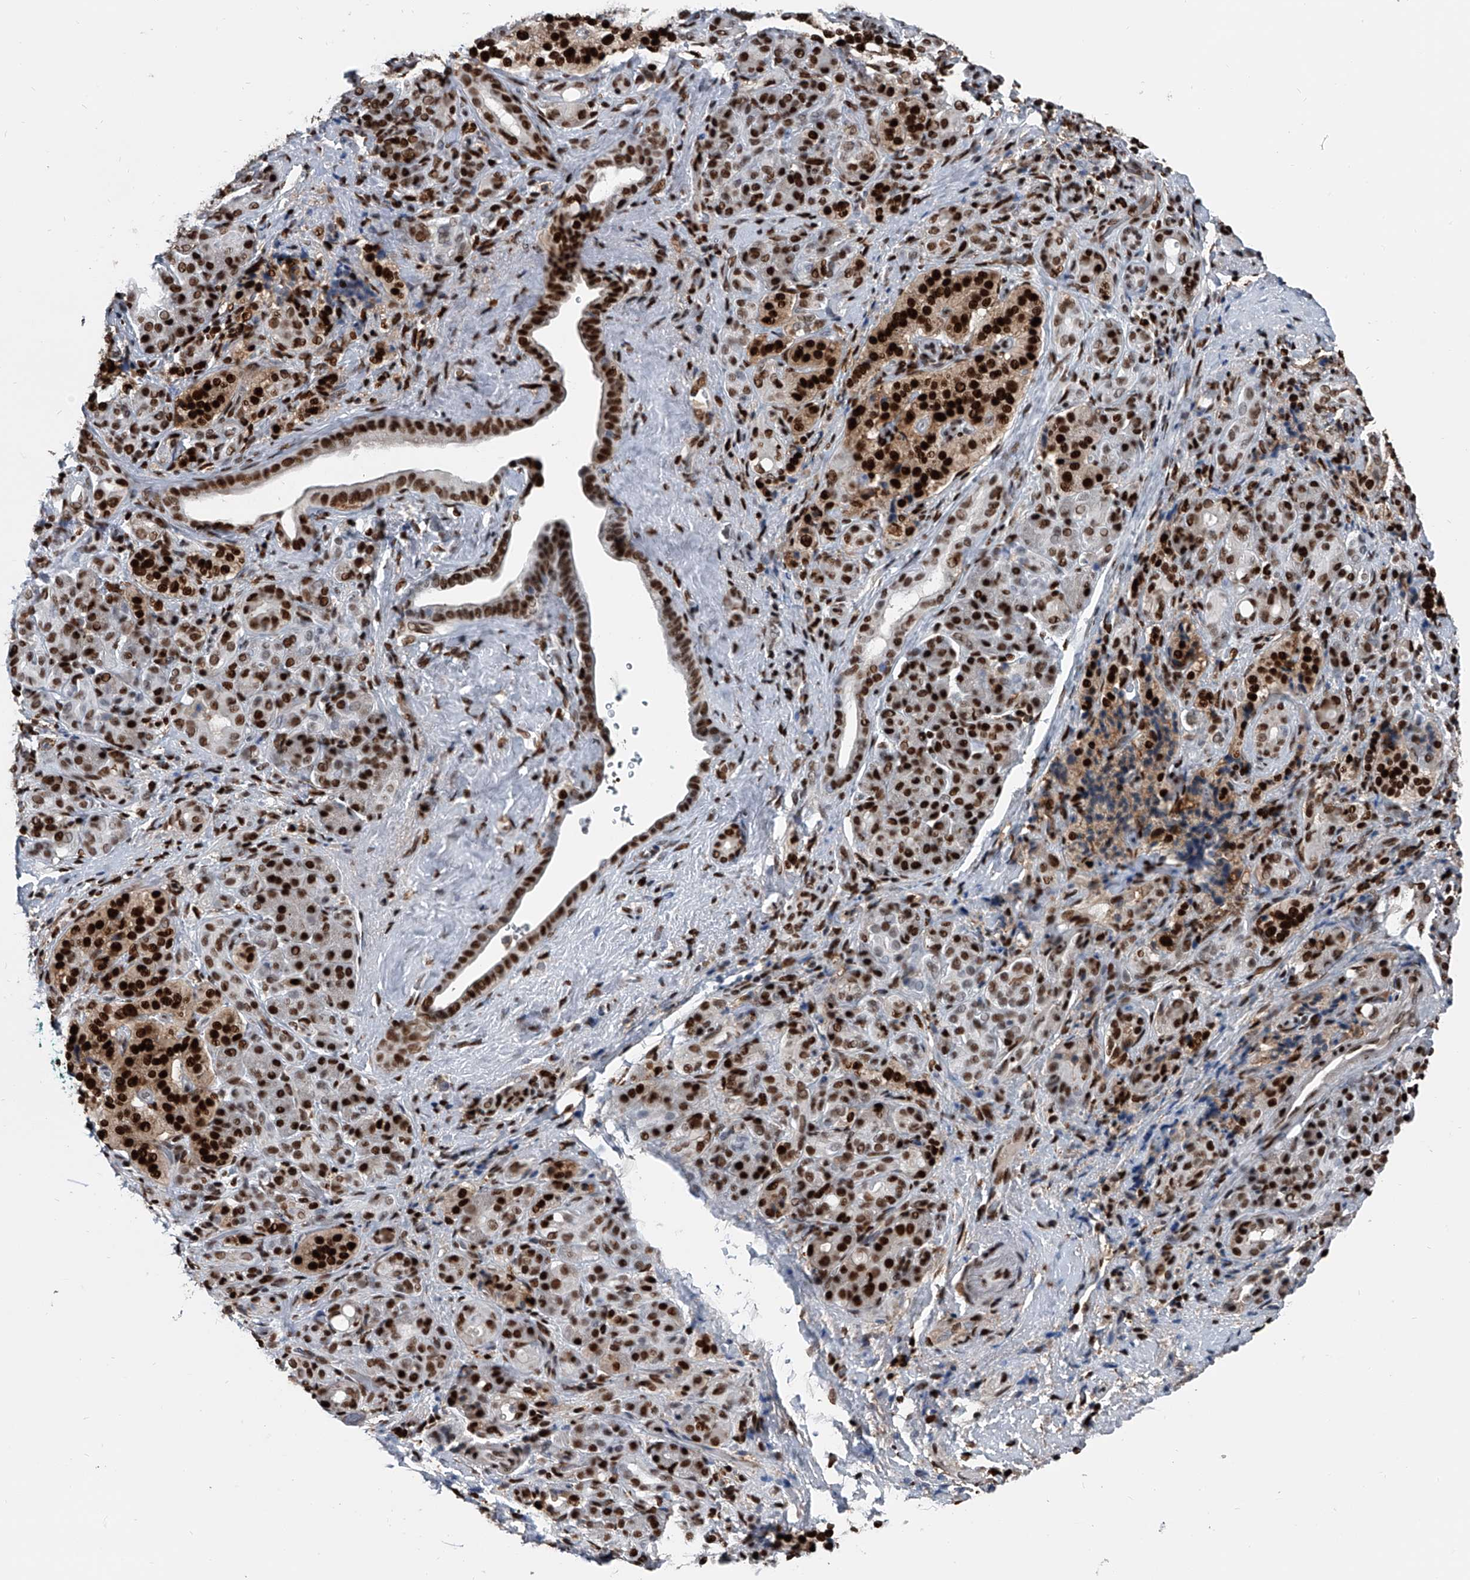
{"staining": {"intensity": "strong", "quantity": ">75%", "location": "cytoplasmic/membranous,nuclear"}, "tissue": "pancreatic cancer", "cell_type": "Tumor cells", "image_type": "cancer", "snomed": [{"axis": "morphology", "description": "Adenocarcinoma, NOS"}, {"axis": "topography", "description": "Pancreas"}], "caption": "The photomicrograph exhibits immunohistochemical staining of adenocarcinoma (pancreatic). There is strong cytoplasmic/membranous and nuclear expression is appreciated in approximately >75% of tumor cells. (DAB (3,3'-diaminobenzidine) IHC with brightfield microscopy, high magnification).", "gene": "FKBP5", "patient": {"sex": "male", "age": 78}}